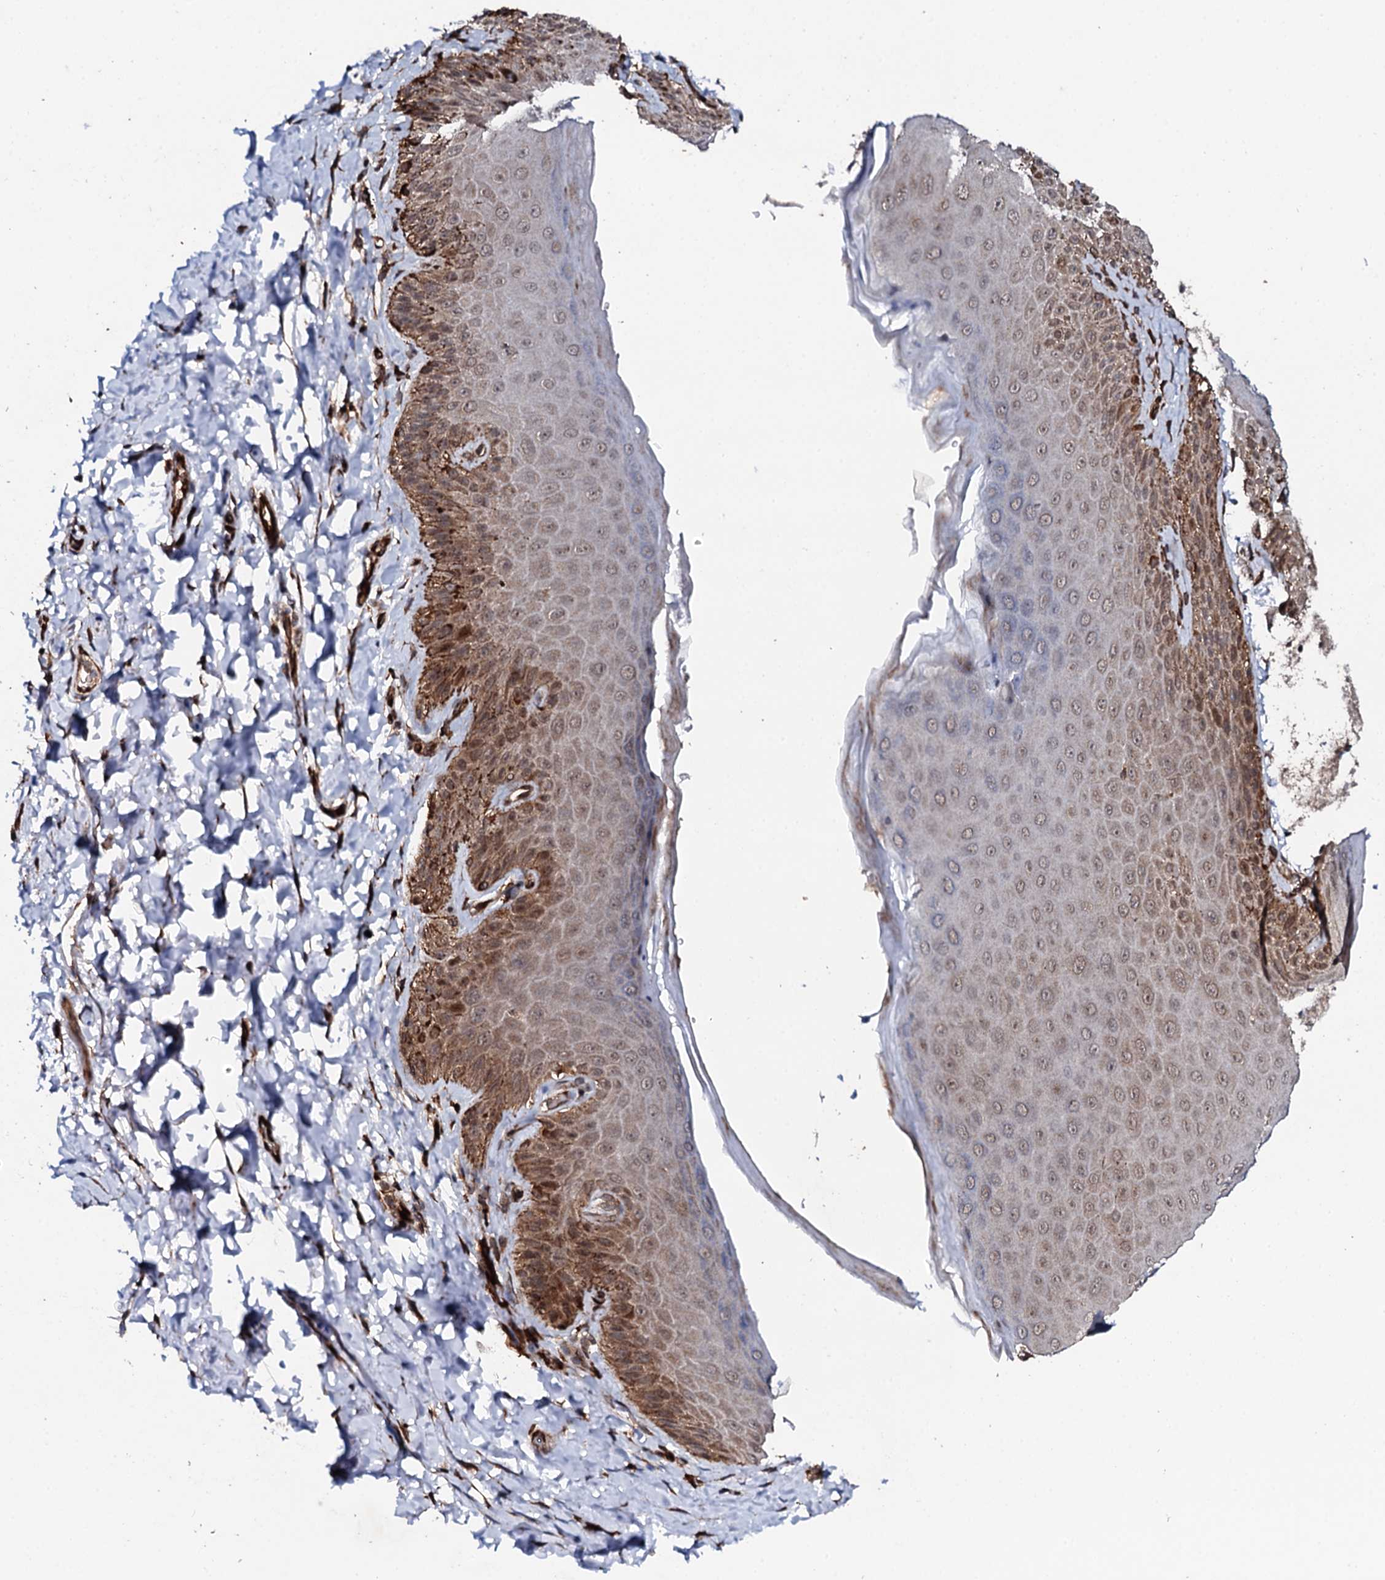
{"staining": {"intensity": "moderate", "quantity": "25%-75%", "location": "cytoplasmic/membranous,nuclear"}, "tissue": "skin", "cell_type": "Epidermal cells", "image_type": "normal", "snomed": [{"axis": "morphology", "description": "Normal tissue, NOS"}, {"axis": "topography", "description": "Anal"}], "caption": "Protein staining reveals moderate cytoplasmic/membranous,nuclear expression in about 25%-75% of epidermal cells in unremarkable skin. (DAB IHC with brightfield microscopy, high magnification).", "gene": "FAM111A", "patient": {"sex": "male", "age": 44}}